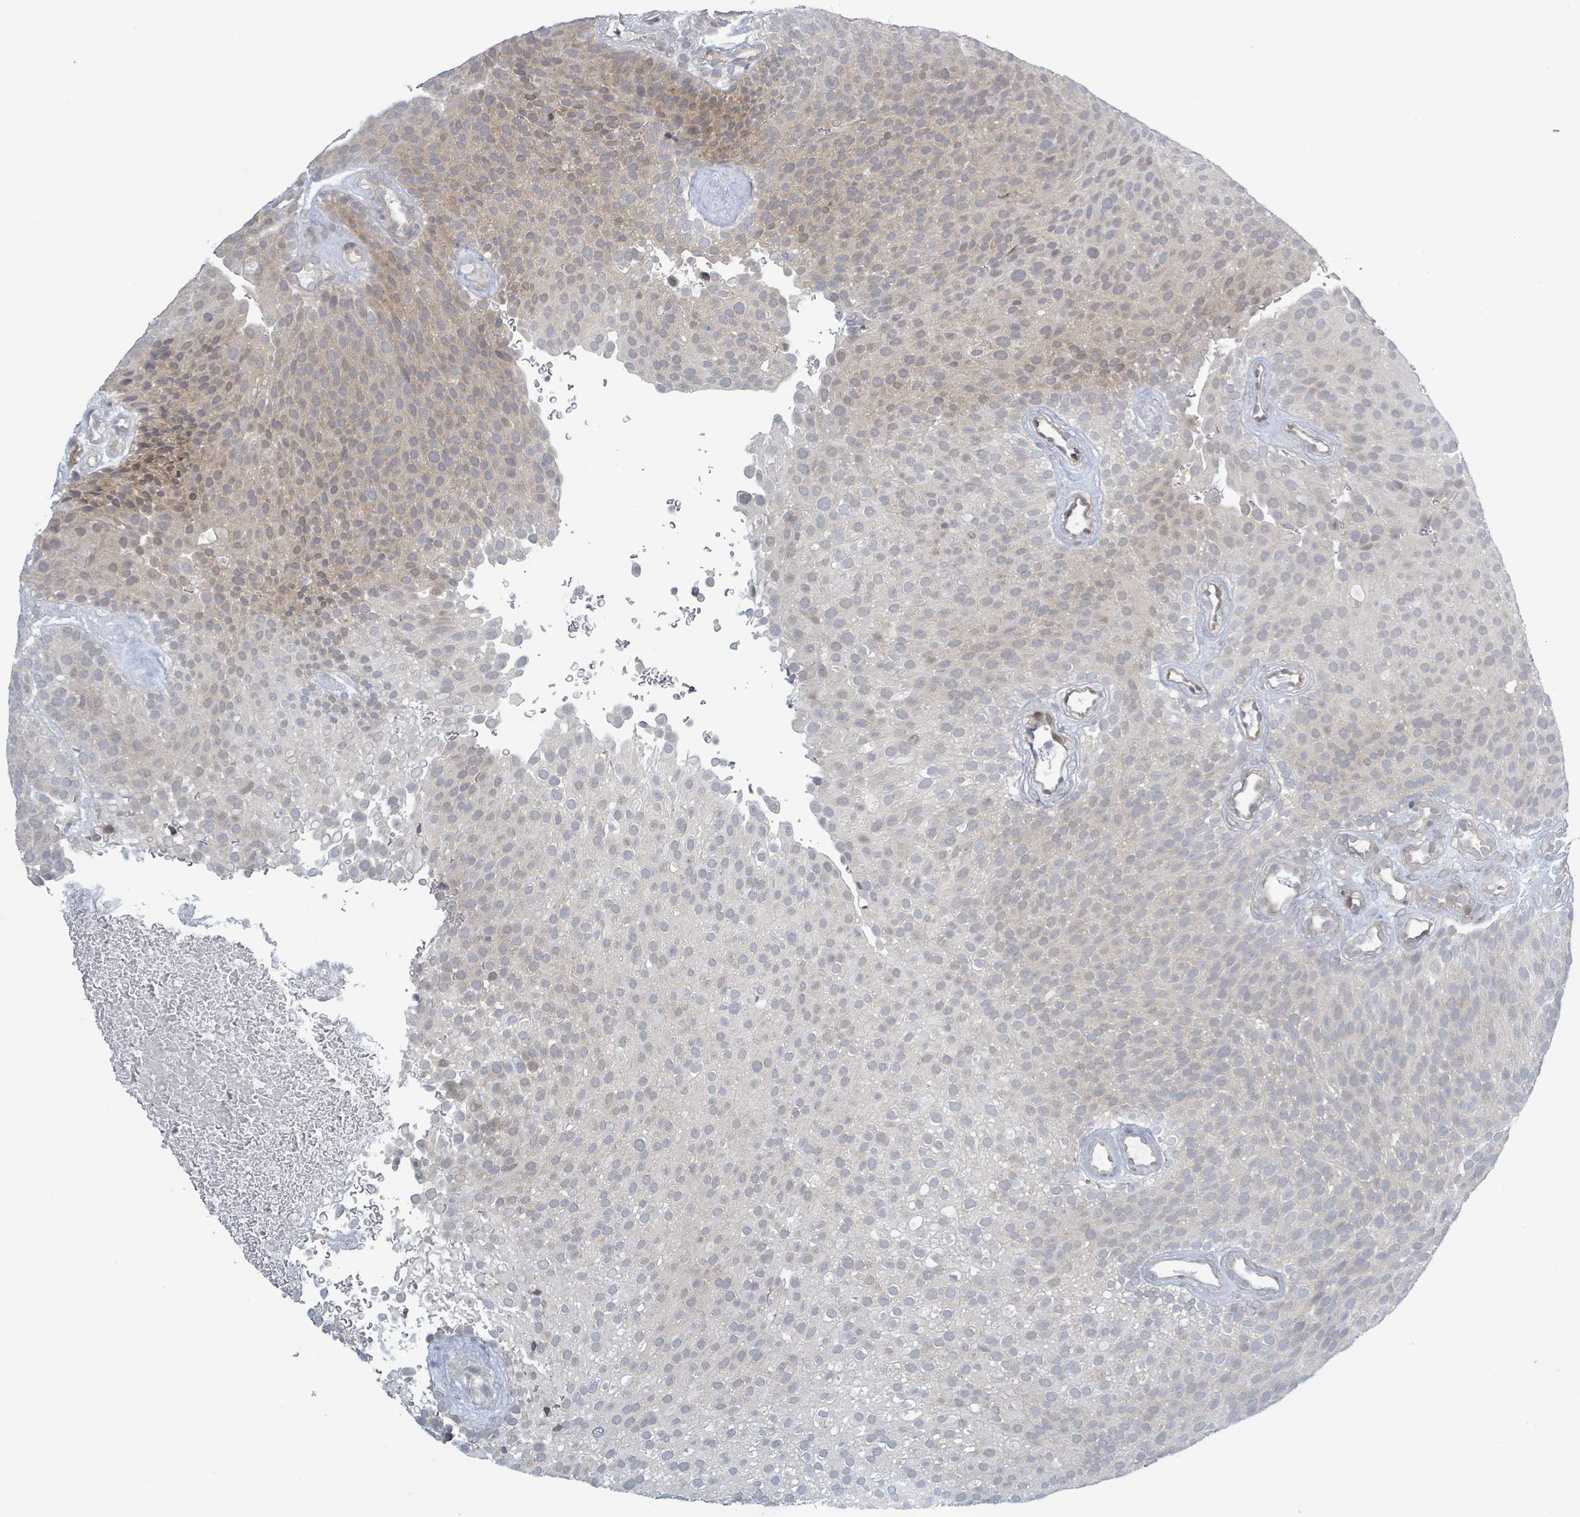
{"staining": {"intensity": "weak", "quantity": "<25%", "location": "cytoplasmic/membranous"}, "tissue": "urothelial cancer", "cell_type": "Tumor cells", "image_type": "cancer", "snomed": [{"axis": "morphology", "description": "Urothelial carcinoma, Low grade"}, {"axis": "topography", "description": "Urinary bladder"}], "caption": "Image shows no significant protein expression in tumor cells of urothelial carcinoma (low-grade). (Stains: DAB (3,3'-diaminobenzidine) immunohistochemistry (IHC) with hematoxylin counter stain, Microscopy: brightfield microscopy at high magnification).", "gene": "RPL32", "patient": {"sex": "male", "age": 78}}